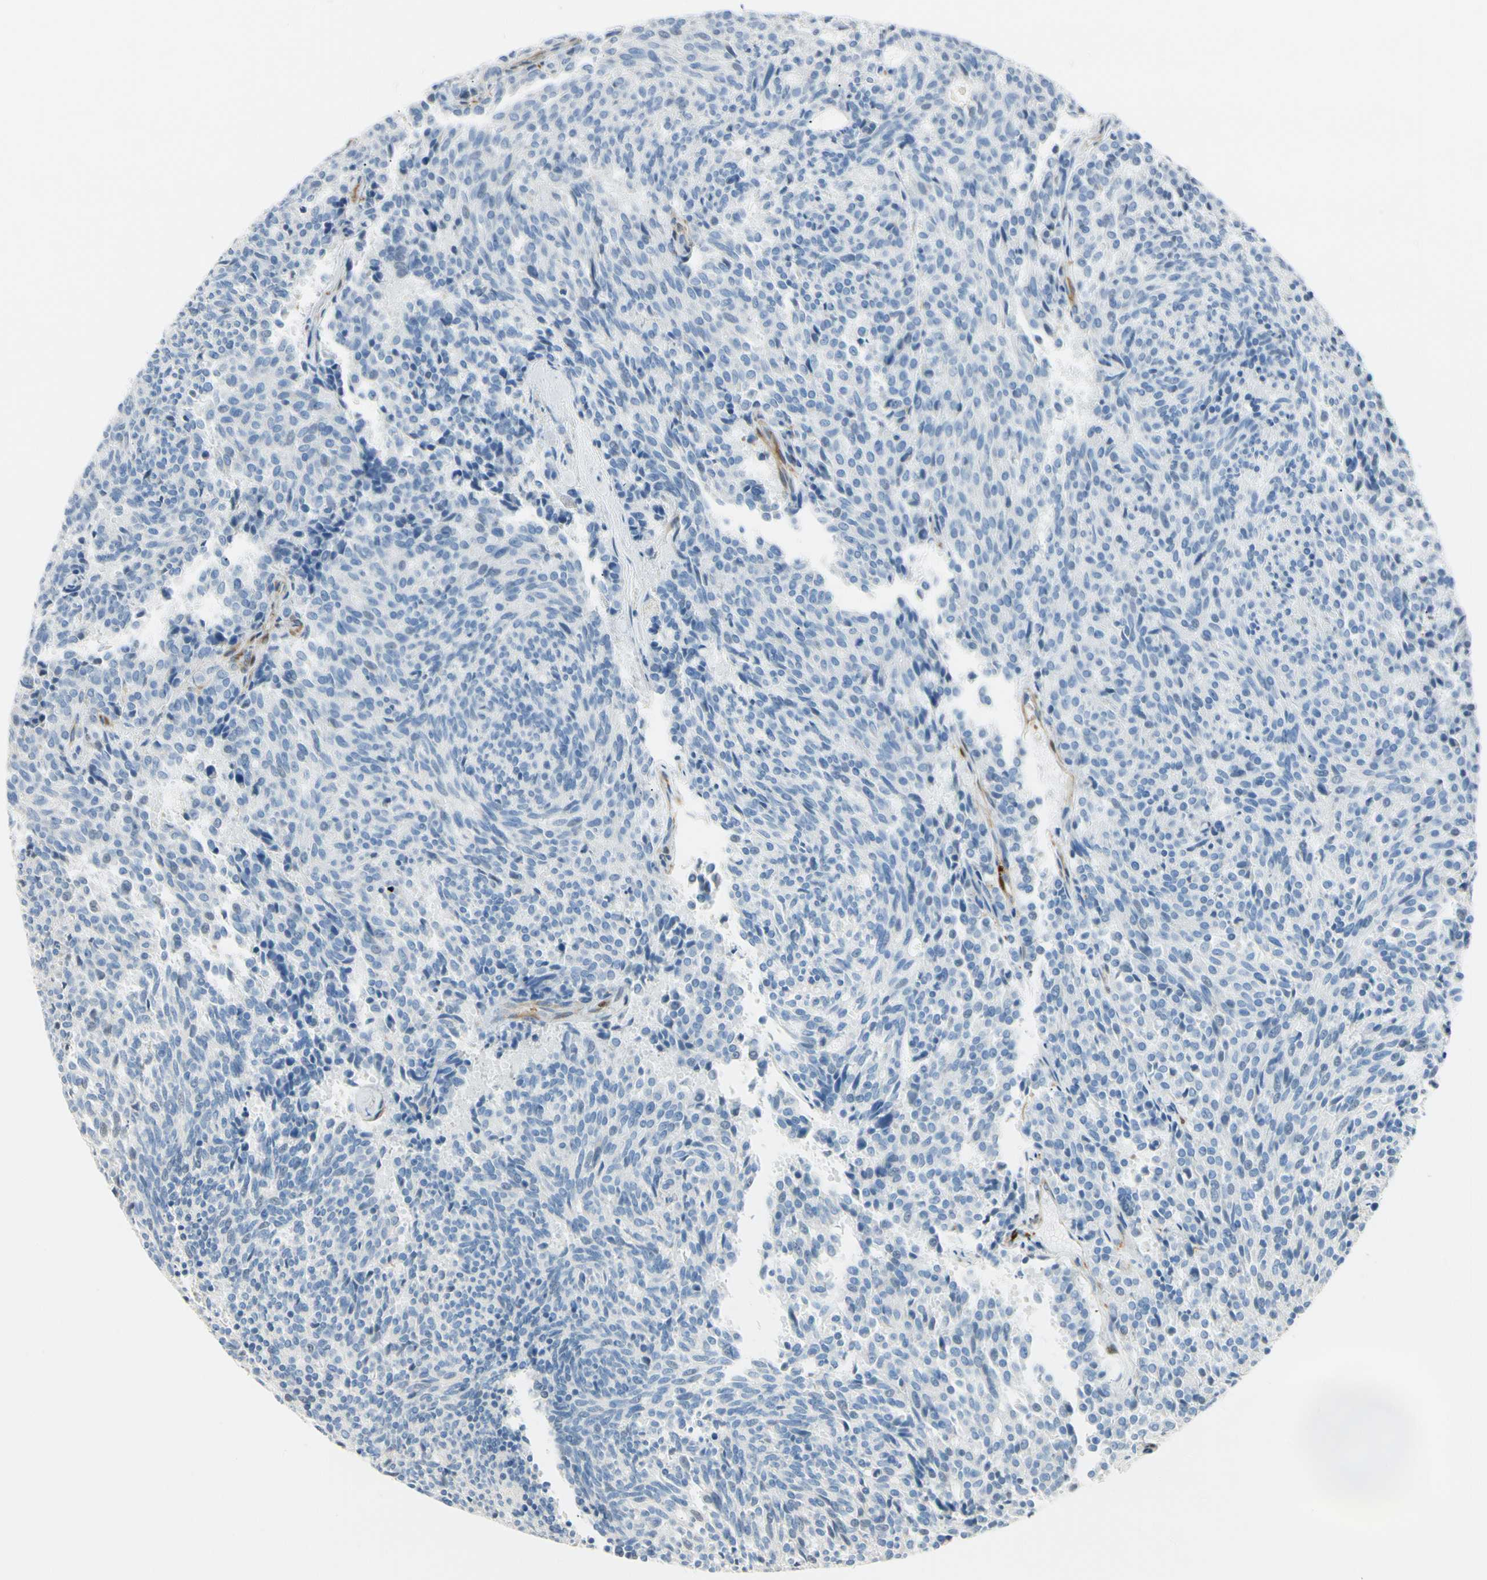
{"staining": {"intensity": "negative", "quantity": "none", "location": "none"}, "tissue": "carcinoid", "cell_type": "Tumor cells", "image_type": "cancer", "snomed": [{"axis": "morphology", "description": "Carcinoid, malignant, NOS"}, {"axis": "topography", "description": "Pancreas"}], "caption": "High magnification brightfield microscopy of carcinoid (malignant) stained with DAB (3,3'-diaminobenzidine) (brown) and counterstained with hematoxylin (blue): tumor cells show no significant staining.", "gene": "AMPH", "patient": {"sex": "female", "age": 54}}